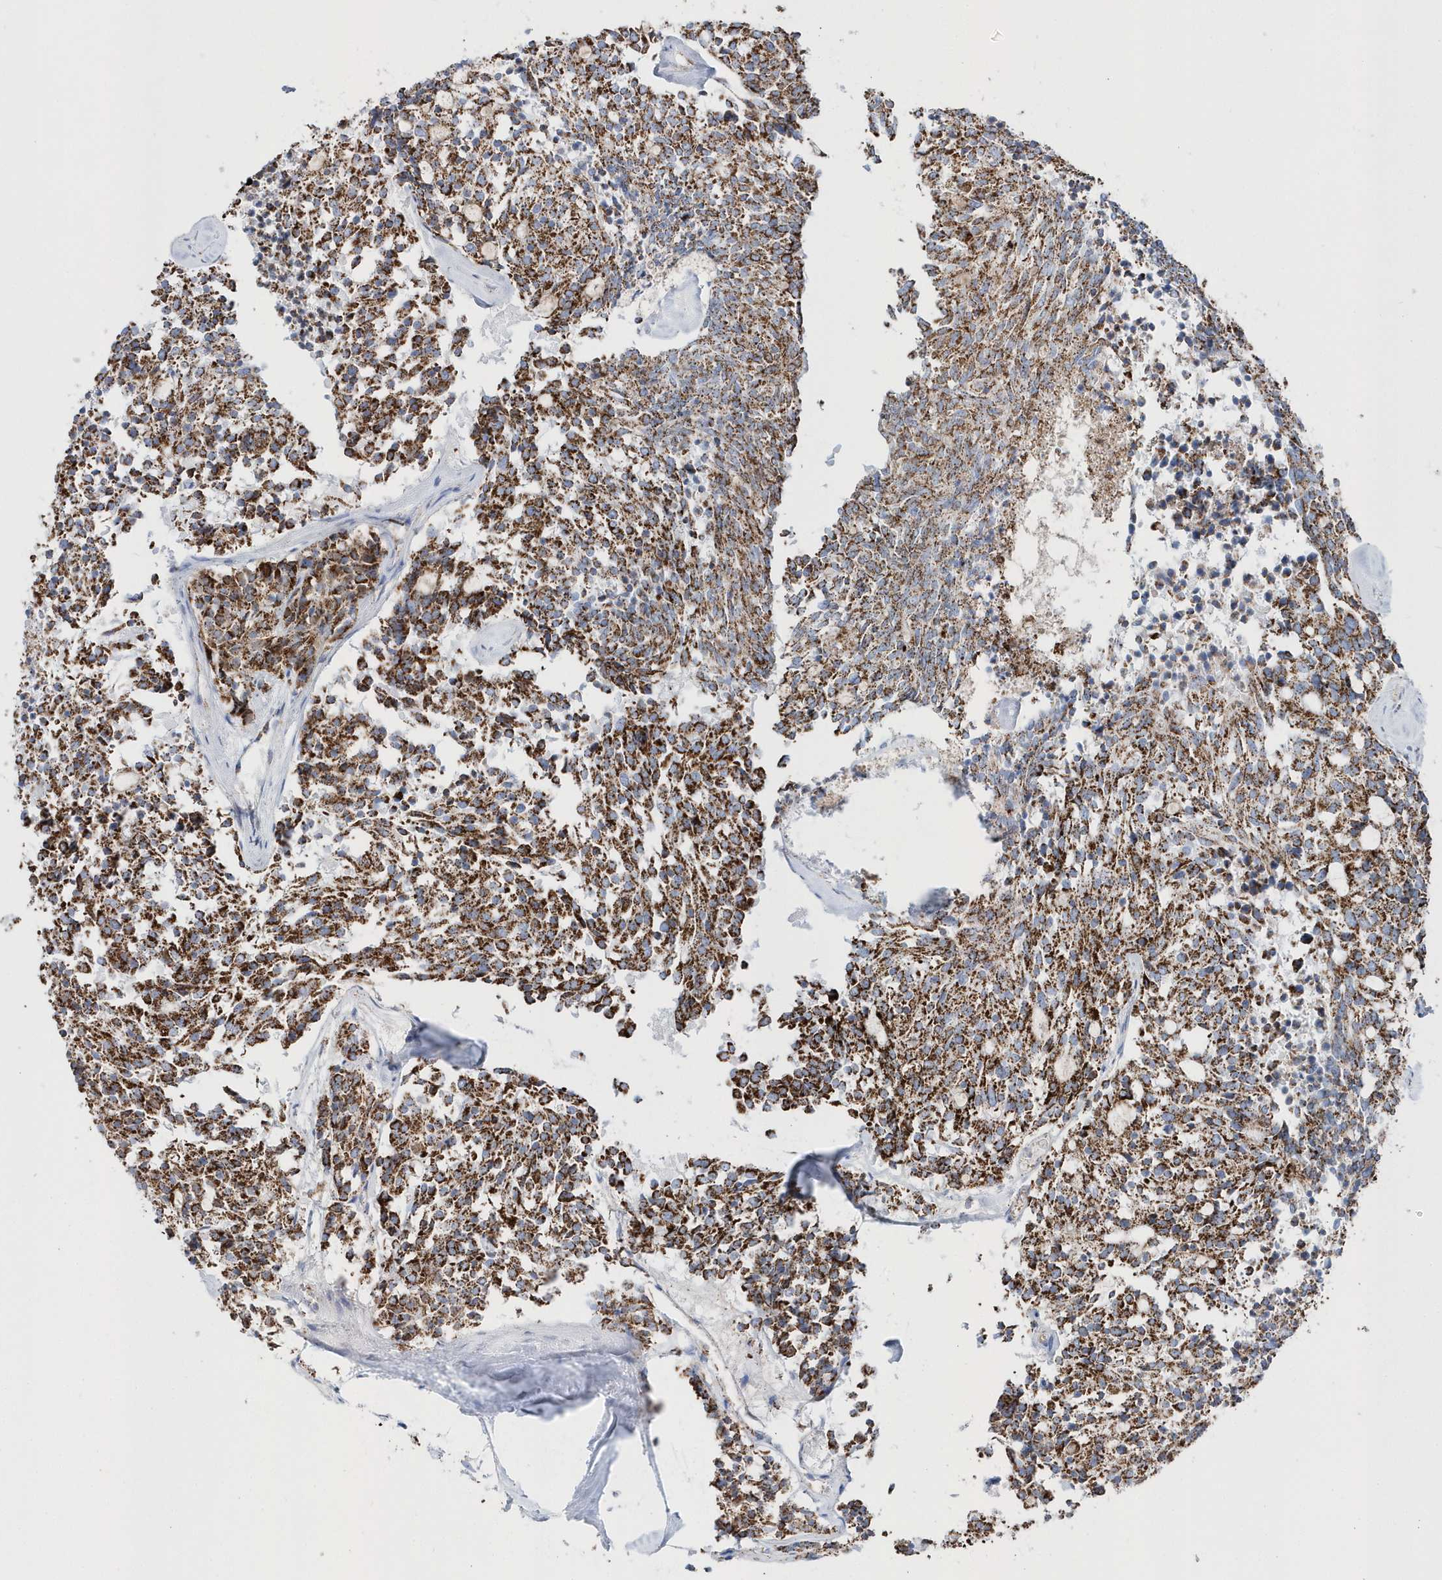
{"staining": {"intensity": "strong", "quantity": ">75%", "location": "cytoplasmic/membranous"}, "tissue": "carcinoid", "cell_type": "Tumor cells", "image_type": "cancer", "snomed": [{"axis": "morphology", "description": "Carcinoid, malignant, NOS"}, {"axis": "topography", "description": "Pancreas"}], "caption": "Brown immunohistochemical staining in human malignant carcinoid shows strong cytoplasmic/membranous positivity in approximately >75% of tumor cells.", "gene": "TMCO6", "patient": {"sex": "female", "age": 54}}